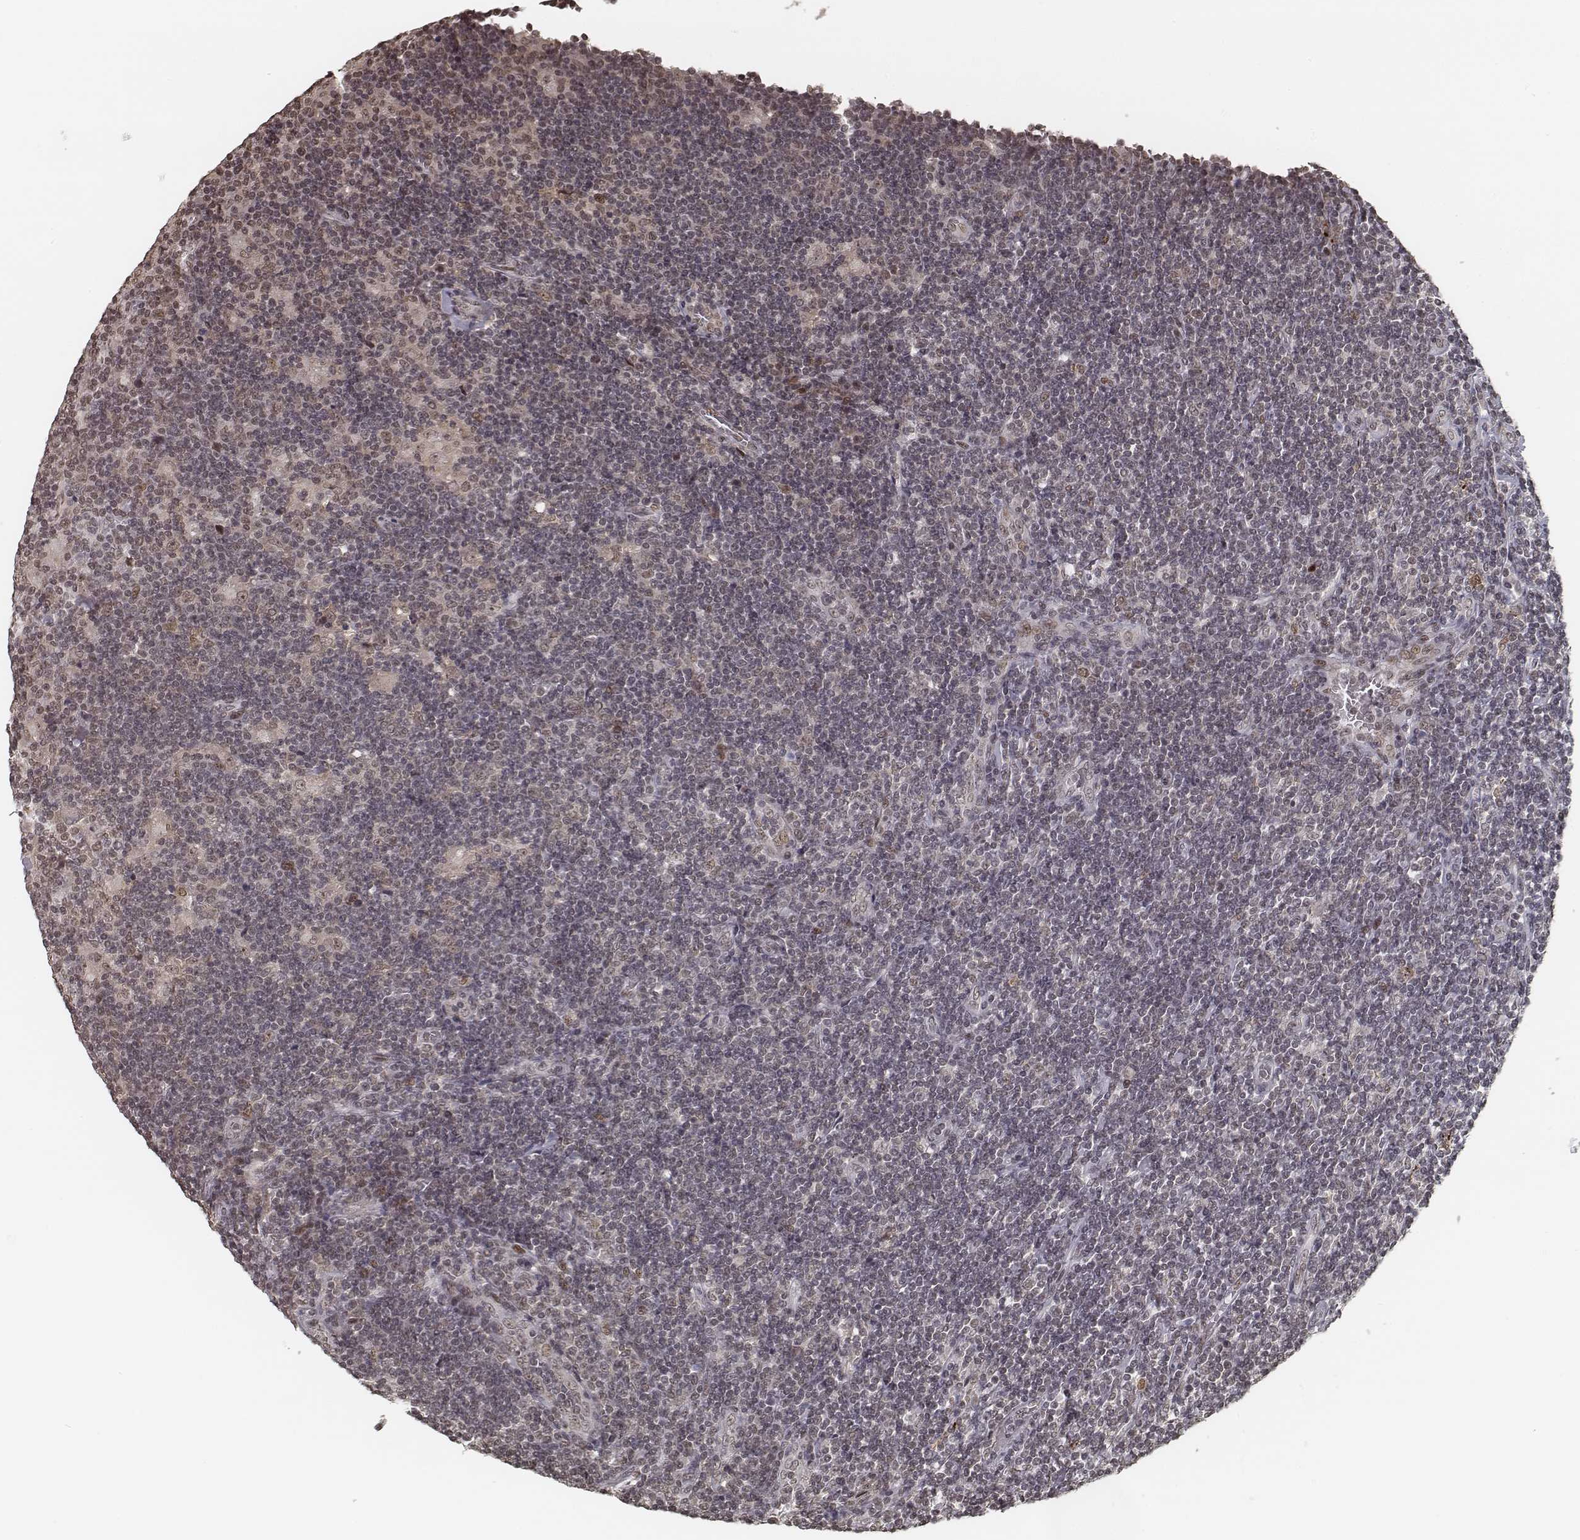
{"staining": {"intensity": "weak", "quantity": ">75%", "location": "nuclear"}, "tissue": "lymphoma", "cell_type": "Tumor cells", "image_type": "cancer", "snomed": [{"axis": "morphology", "description": "Hodgkin's disease, NOS"}, {"axis": "topography", "description": "Lymph node"}], "caption": "IHC micrograph of neoplastic tissue: lymphoma stained using IHC demonstrates low levels of weak protein expression localized specifically in the nuclear of tumor cells, appearing as a nuclear brown color.", "gene": "HMGA2", "patient": {"sex": "male", "age": 40}}